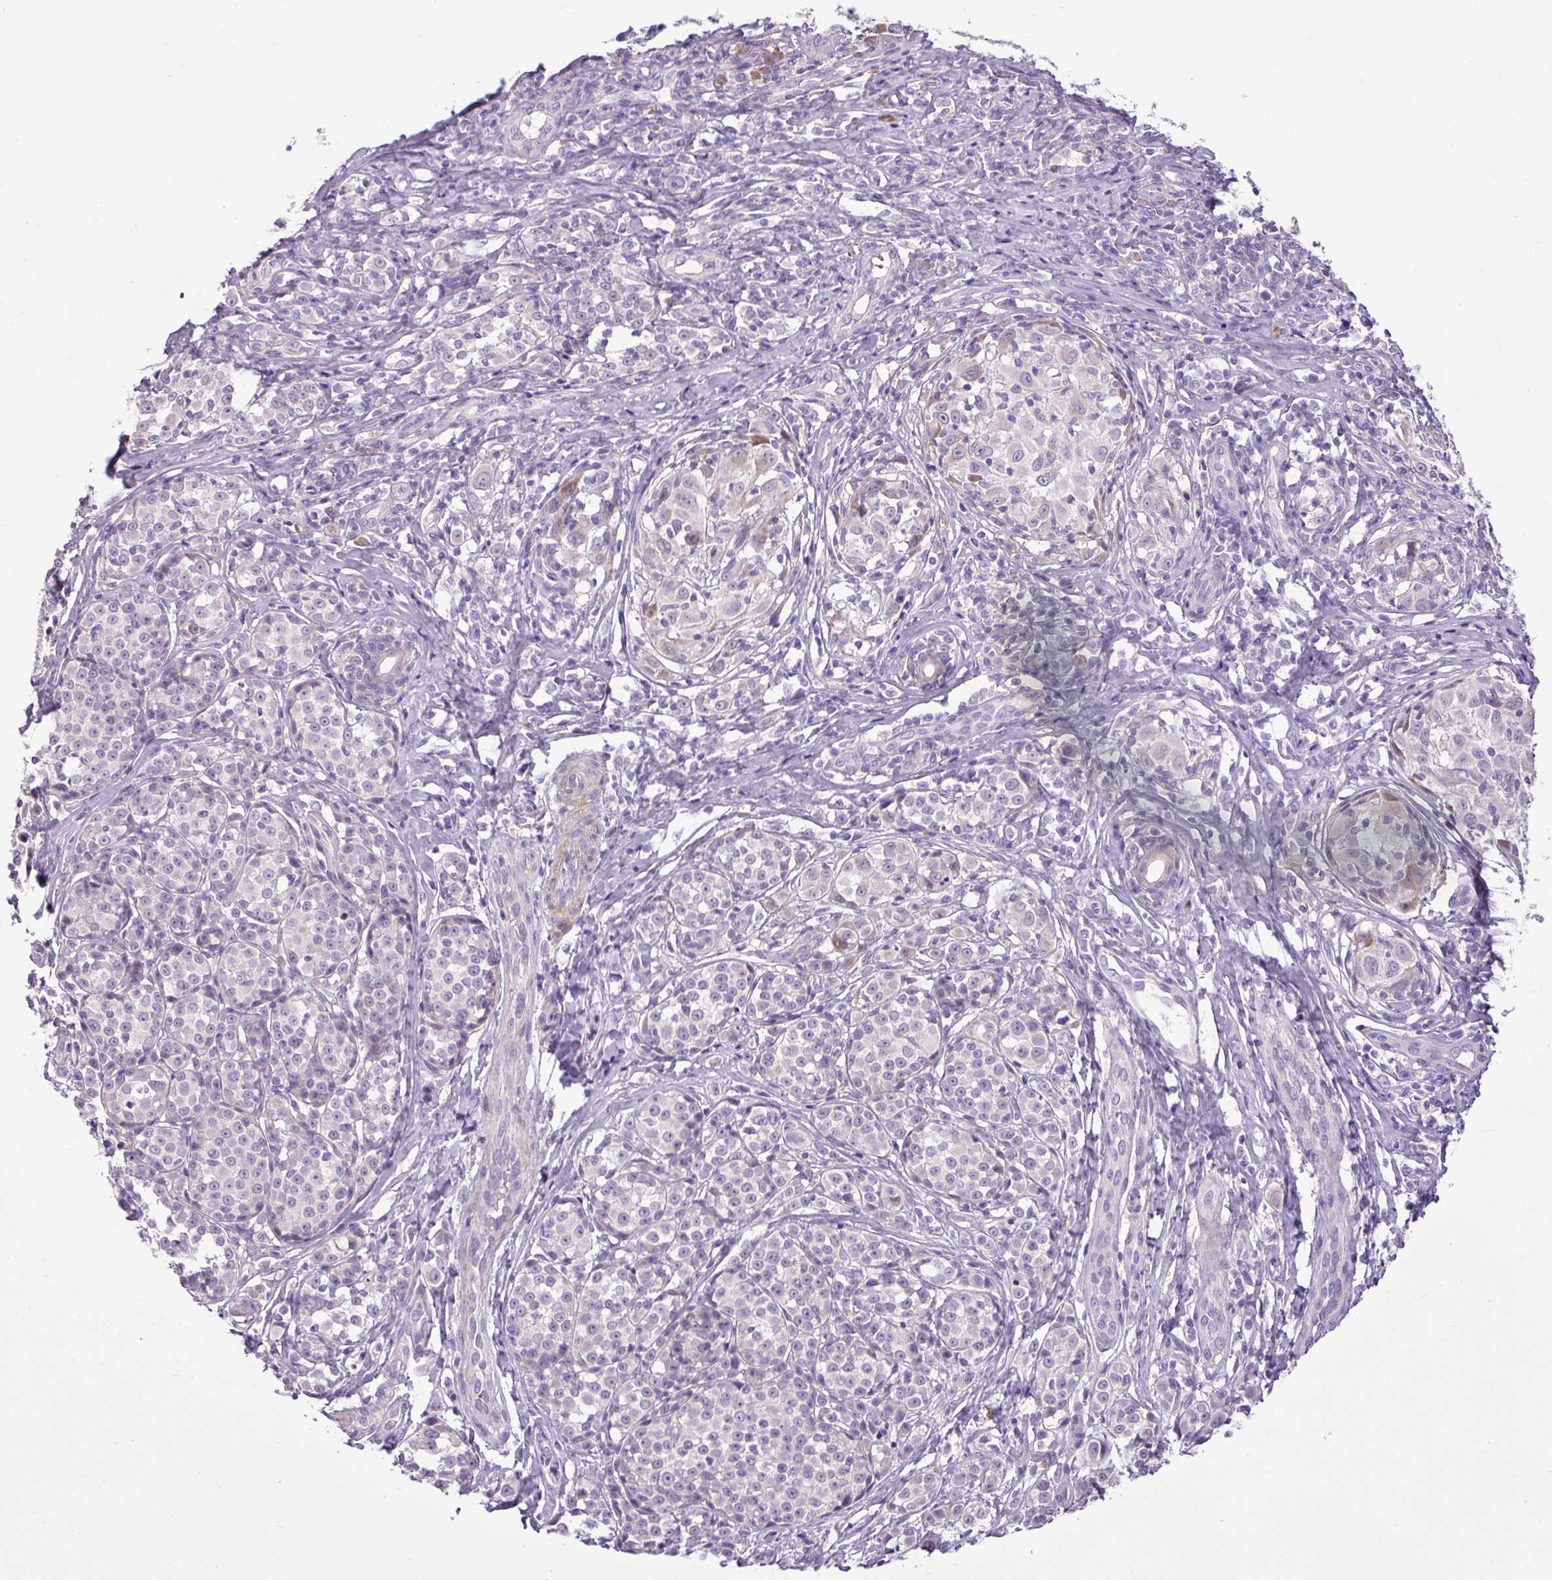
{"staining": {"intensity": "negative", "quantity": "none", "location": "none"}, "tissue": "melanoma", "cell_type": "Tumor cells", "image_type": "cancer", "snomed": [{"axis": "morphology", "description": "Malignant melanoma, NOS"}, {"axis": "topography", "description": "Skin"}], "caption": "Malignant melanoma was stained to show a protein in brown. There is no significant expression in tumor cells. (DAB (3,3'-diaminobenzidine) immunohistochemistry, high magnification).", "gene": "MOCS3", "patient": {"sex": "female", "age": 35}}